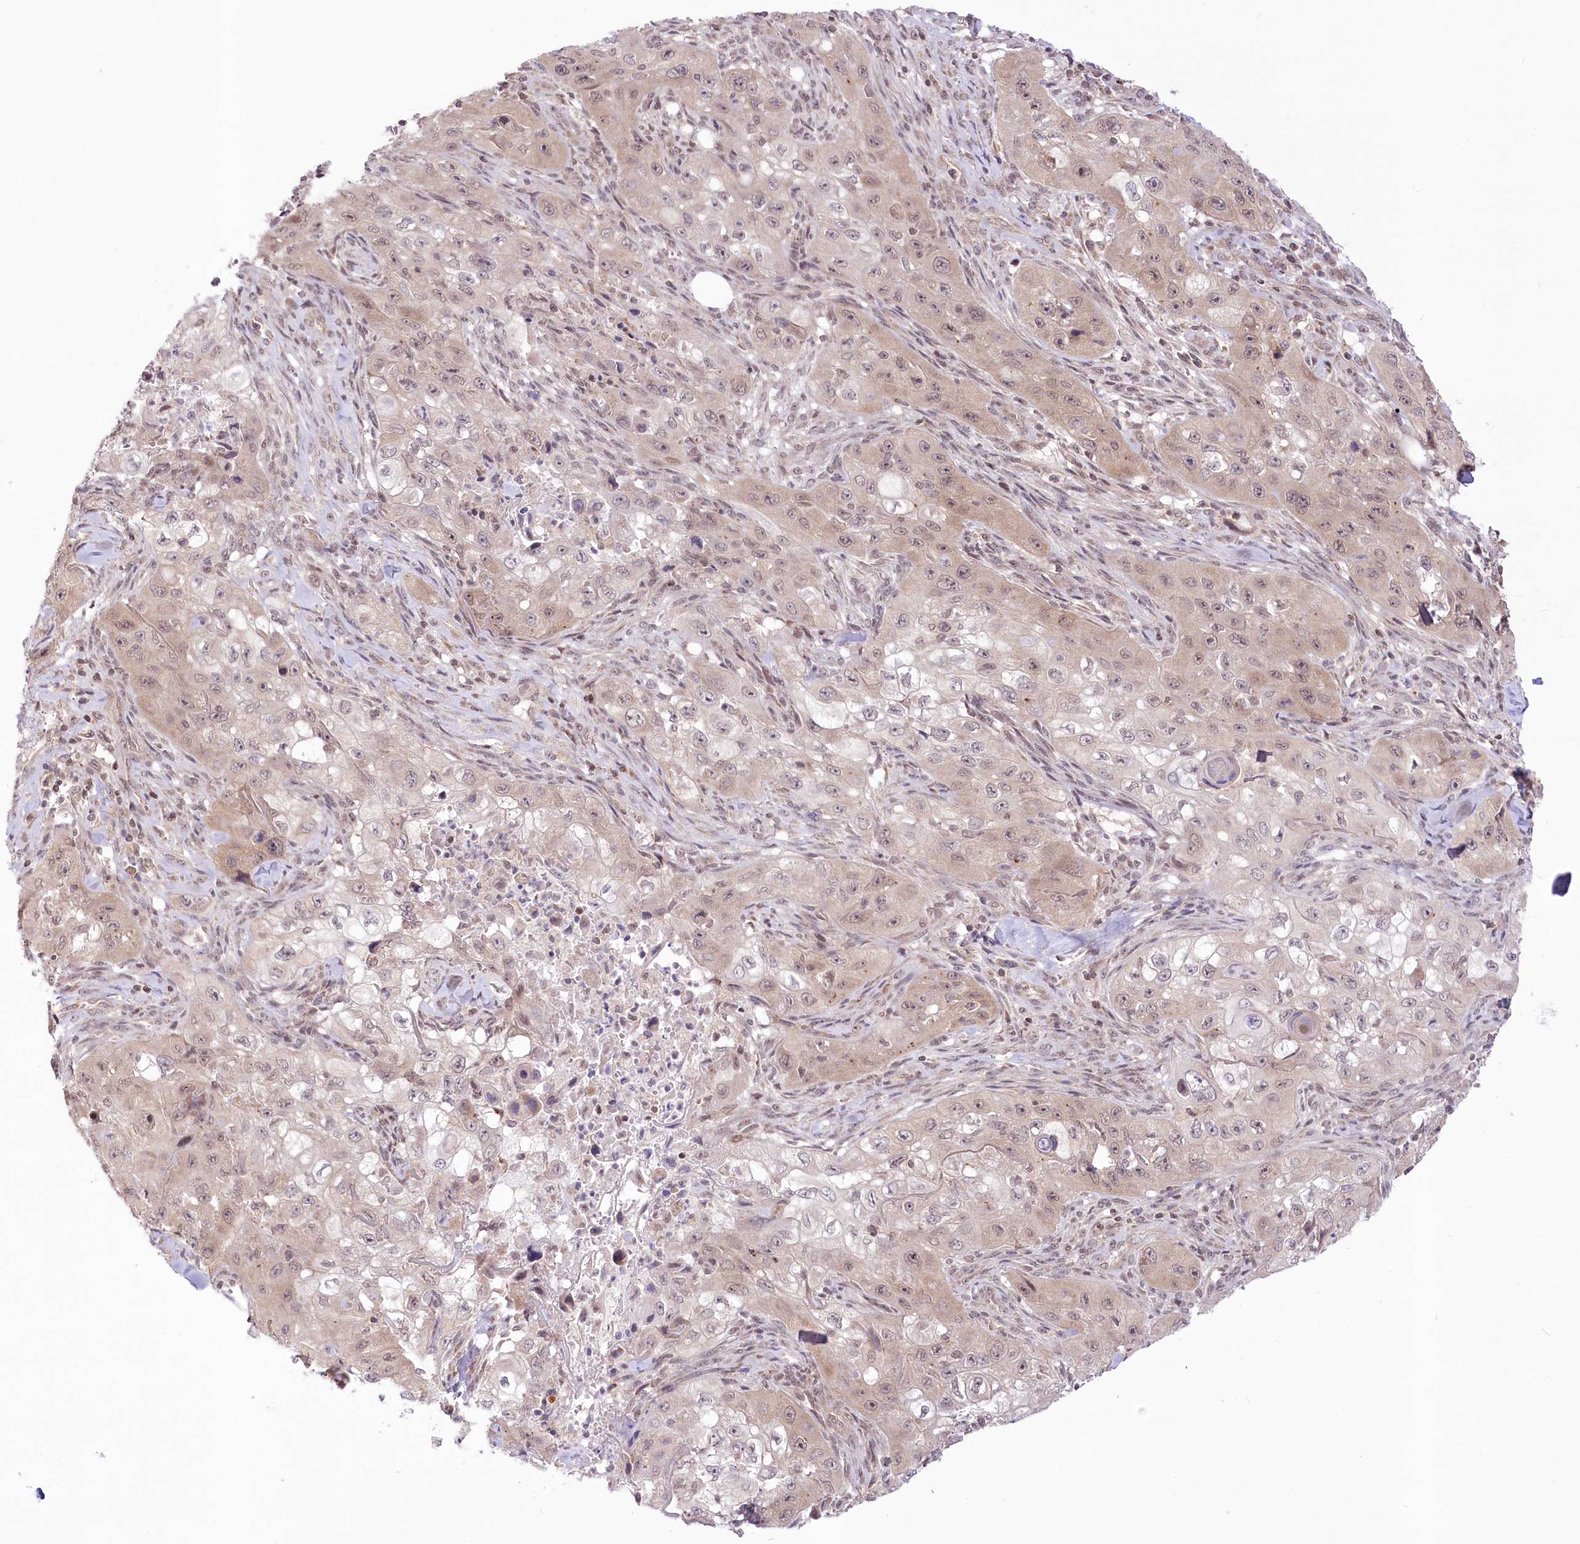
{"staining": {"intensity": "weak", "quantity": "<25%", "location": "nuclear"}, "tissue": "skin cancer", "cell_type": "Tumor cells", "image_type": "cancer", "snomed": [{"axis": "morphology", "description": "Squamous cell carcinoma, NOS"}, {"axis": "topography", "description": "Skin"}, {"axis": "topography", "description": "Subcutis"}], "caption": "Tumor cells show no significant protein expression in squamous cell carcinoma (skin).", "gene": "ZMAT2", "patient": {"sex": "male", "age": 73}}